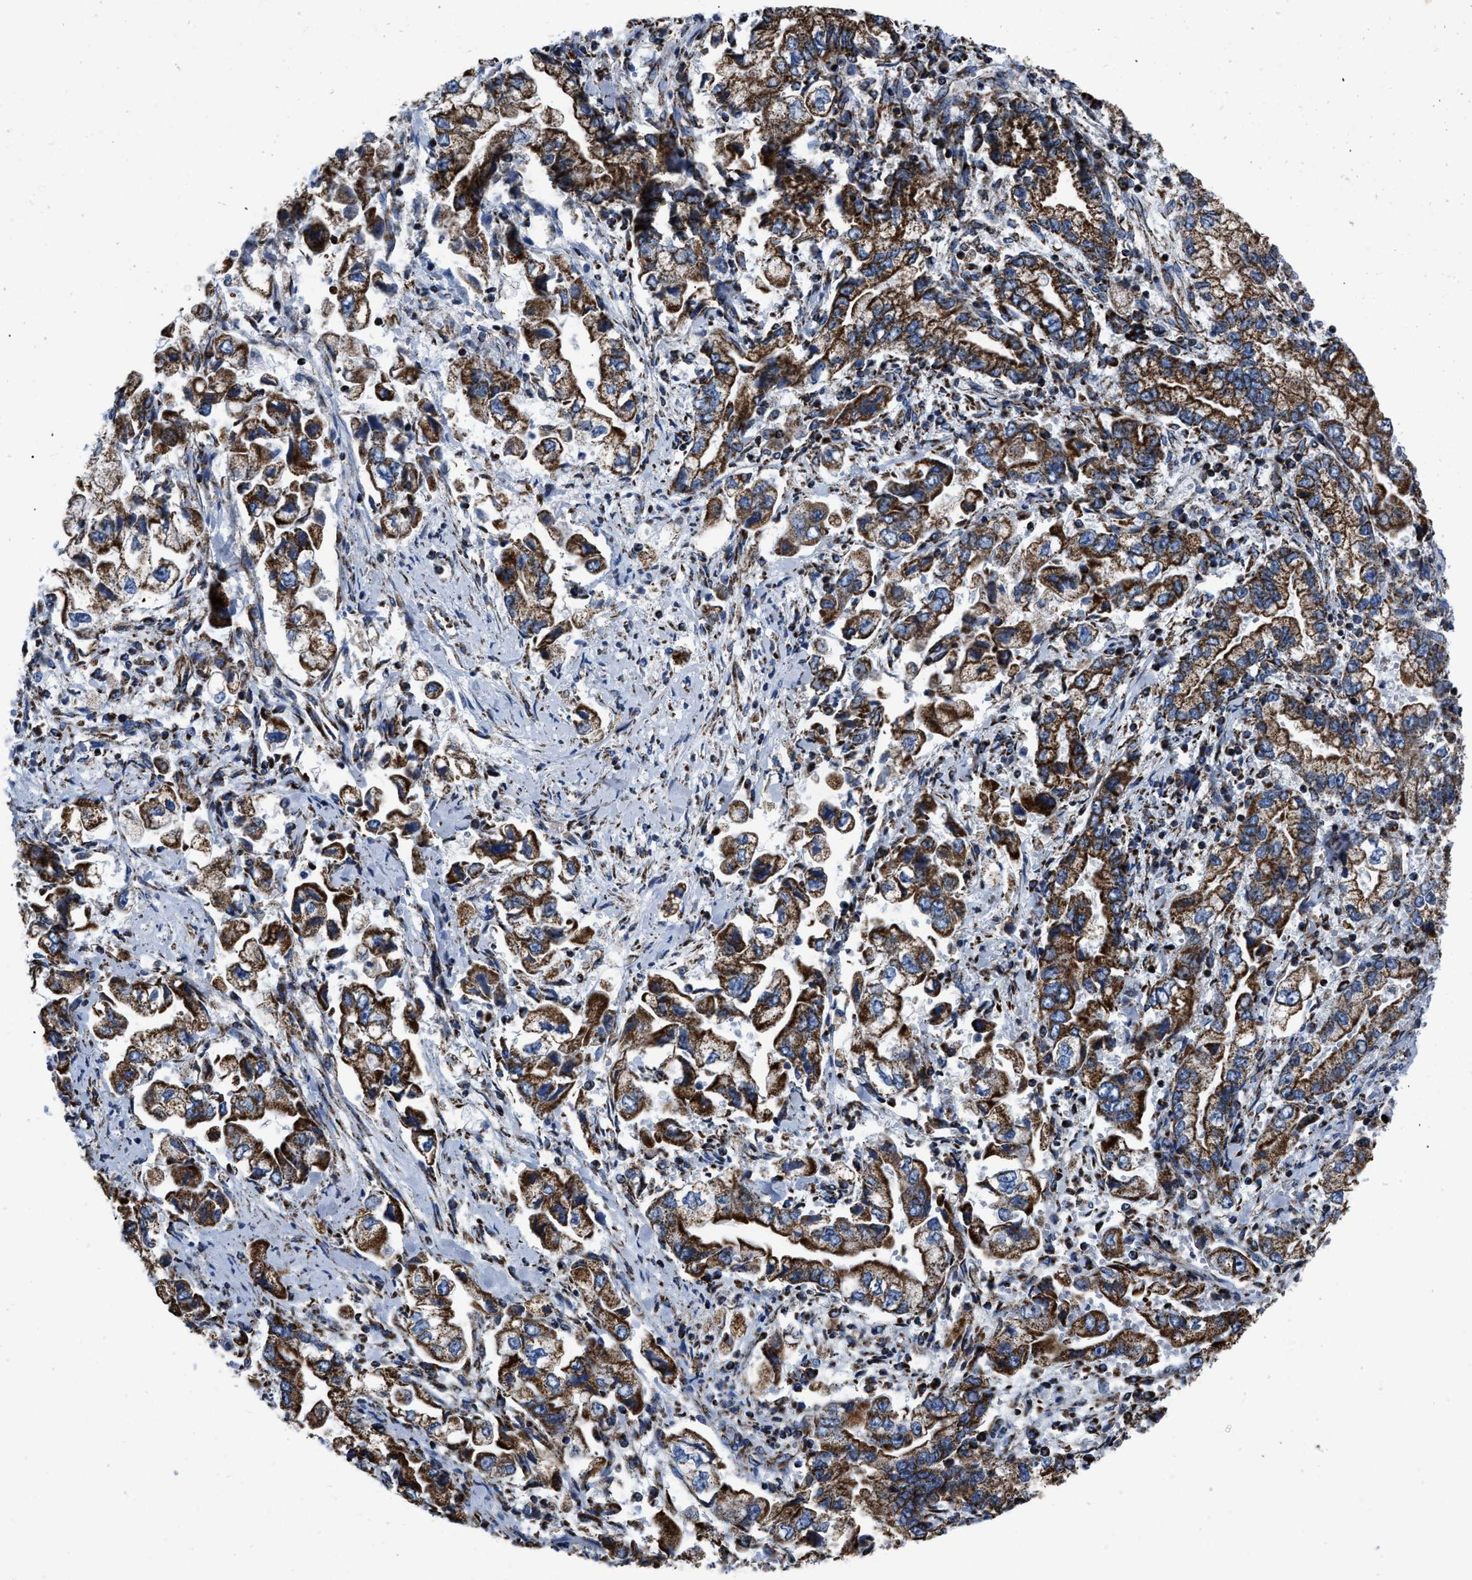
{"staining": {"intensity": "strong", "quantity": ">75%", "location": "cytoplasmic/membranous"}, "tissue": "stomach cancer", "cell_type": "Tumor cells", "image_type": "cancer", "snomed": [{"axis": "morphology", "description": "Normal tissue, NOS"}, {"axis": "morphology", "description": "Adenocarcinoma, NOS"}, {"axis": "topography", "description": "Stomach"}], "caption": "Protein expression analysis of human stomach cancer reveals strong cytoplasmic/membranous positivity in approximately >75% of tumor cells.", "gene": "NSD3", "patient": {"sex": "male", "age": 62}}